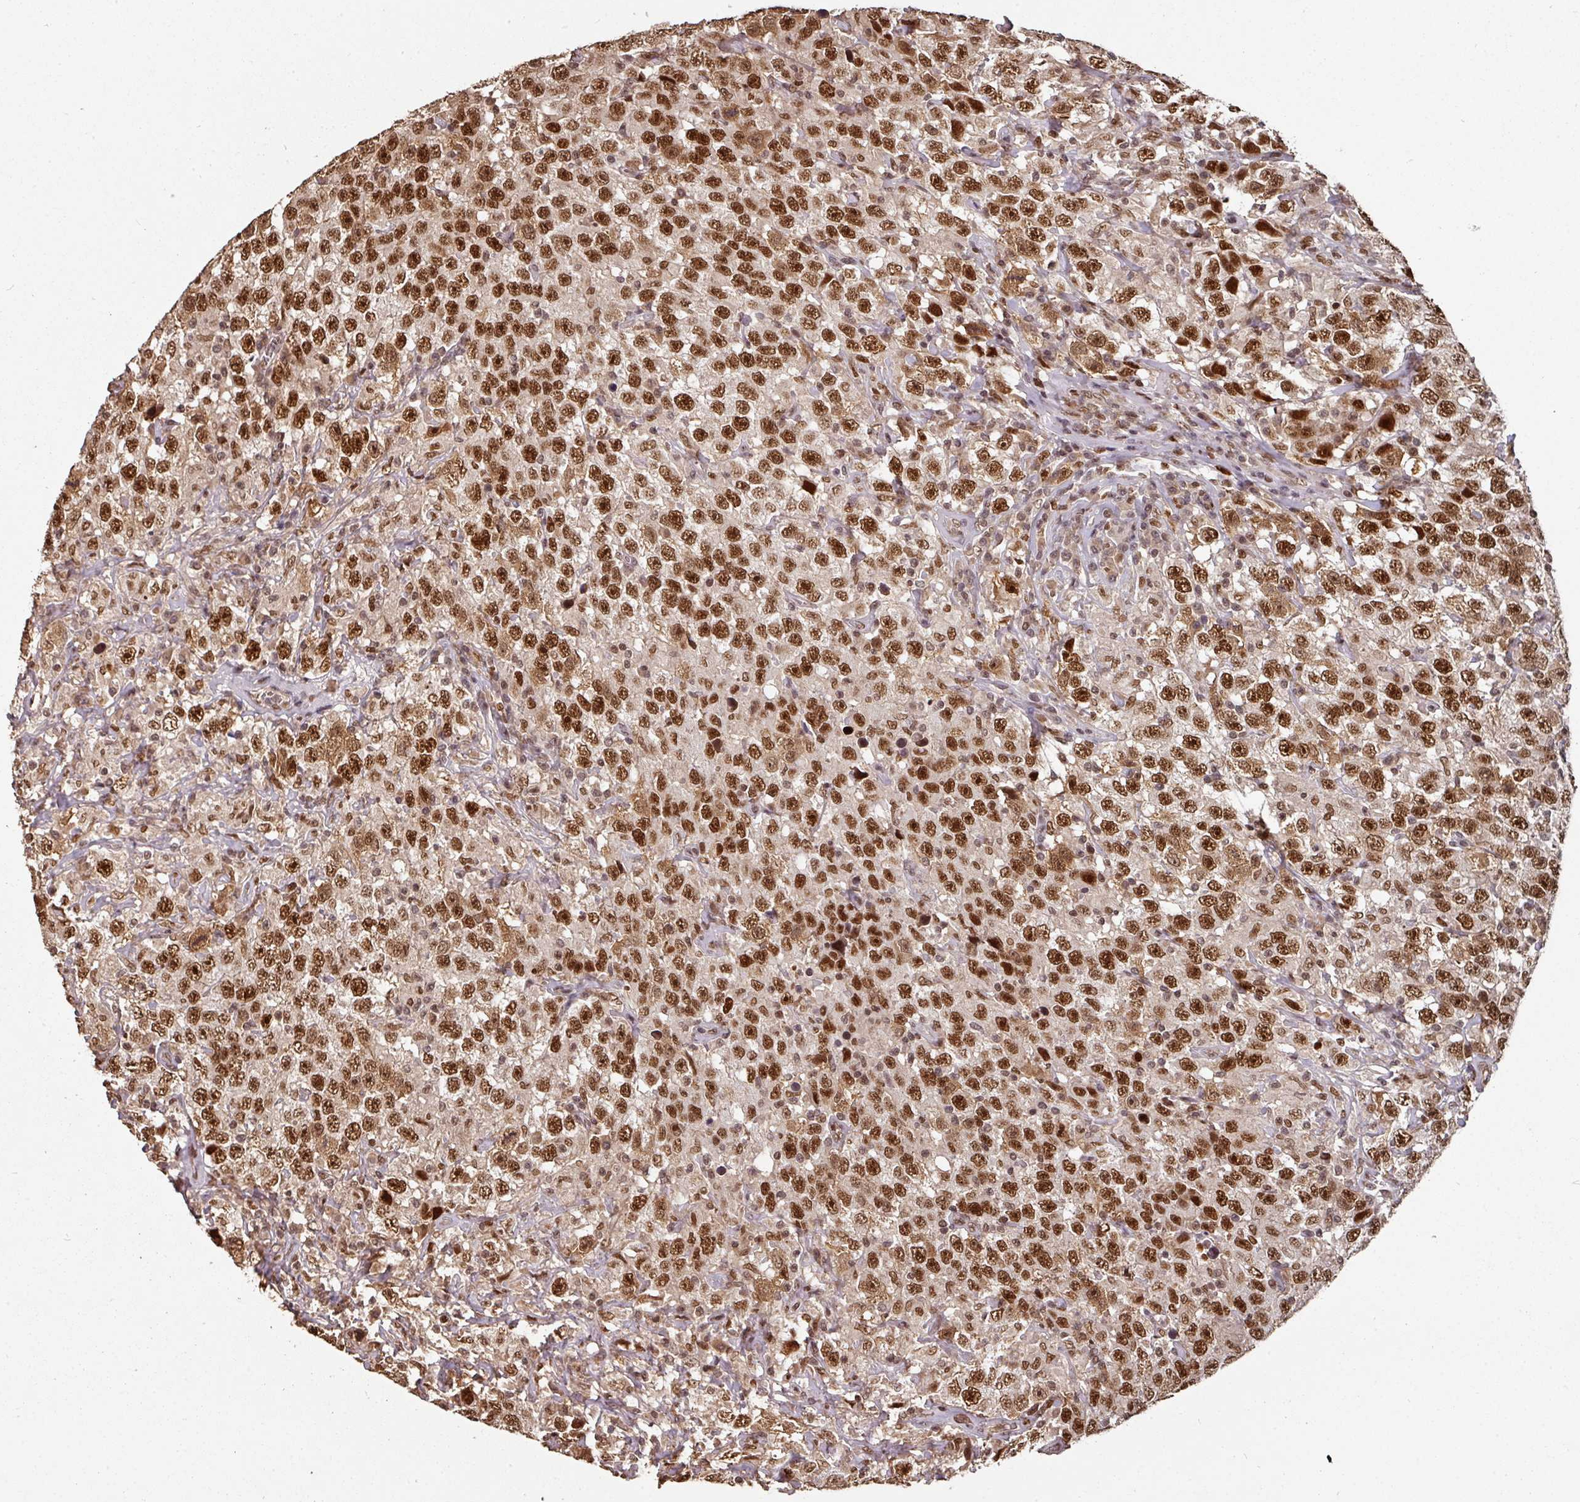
{"staining": {"intensity": "strong", "quantity": ">75%", "location": "nuclear"}, "tissue": "testis cancer", "cell_type": "Tumor cells", "image_type": "cancer", "snomed": [{"axis": "morphology", "description": "Seminoma, NOS"}, {"axis": "topography", "description": "Testis"}], "caption": "A high amount of strong nuclear staining is seen in about >75% of tumor cells in testis seminoma tissue. Nuclei are stained in blue.", "gene": "POLD1", "patient": {"sex": "male", "age": 41}}